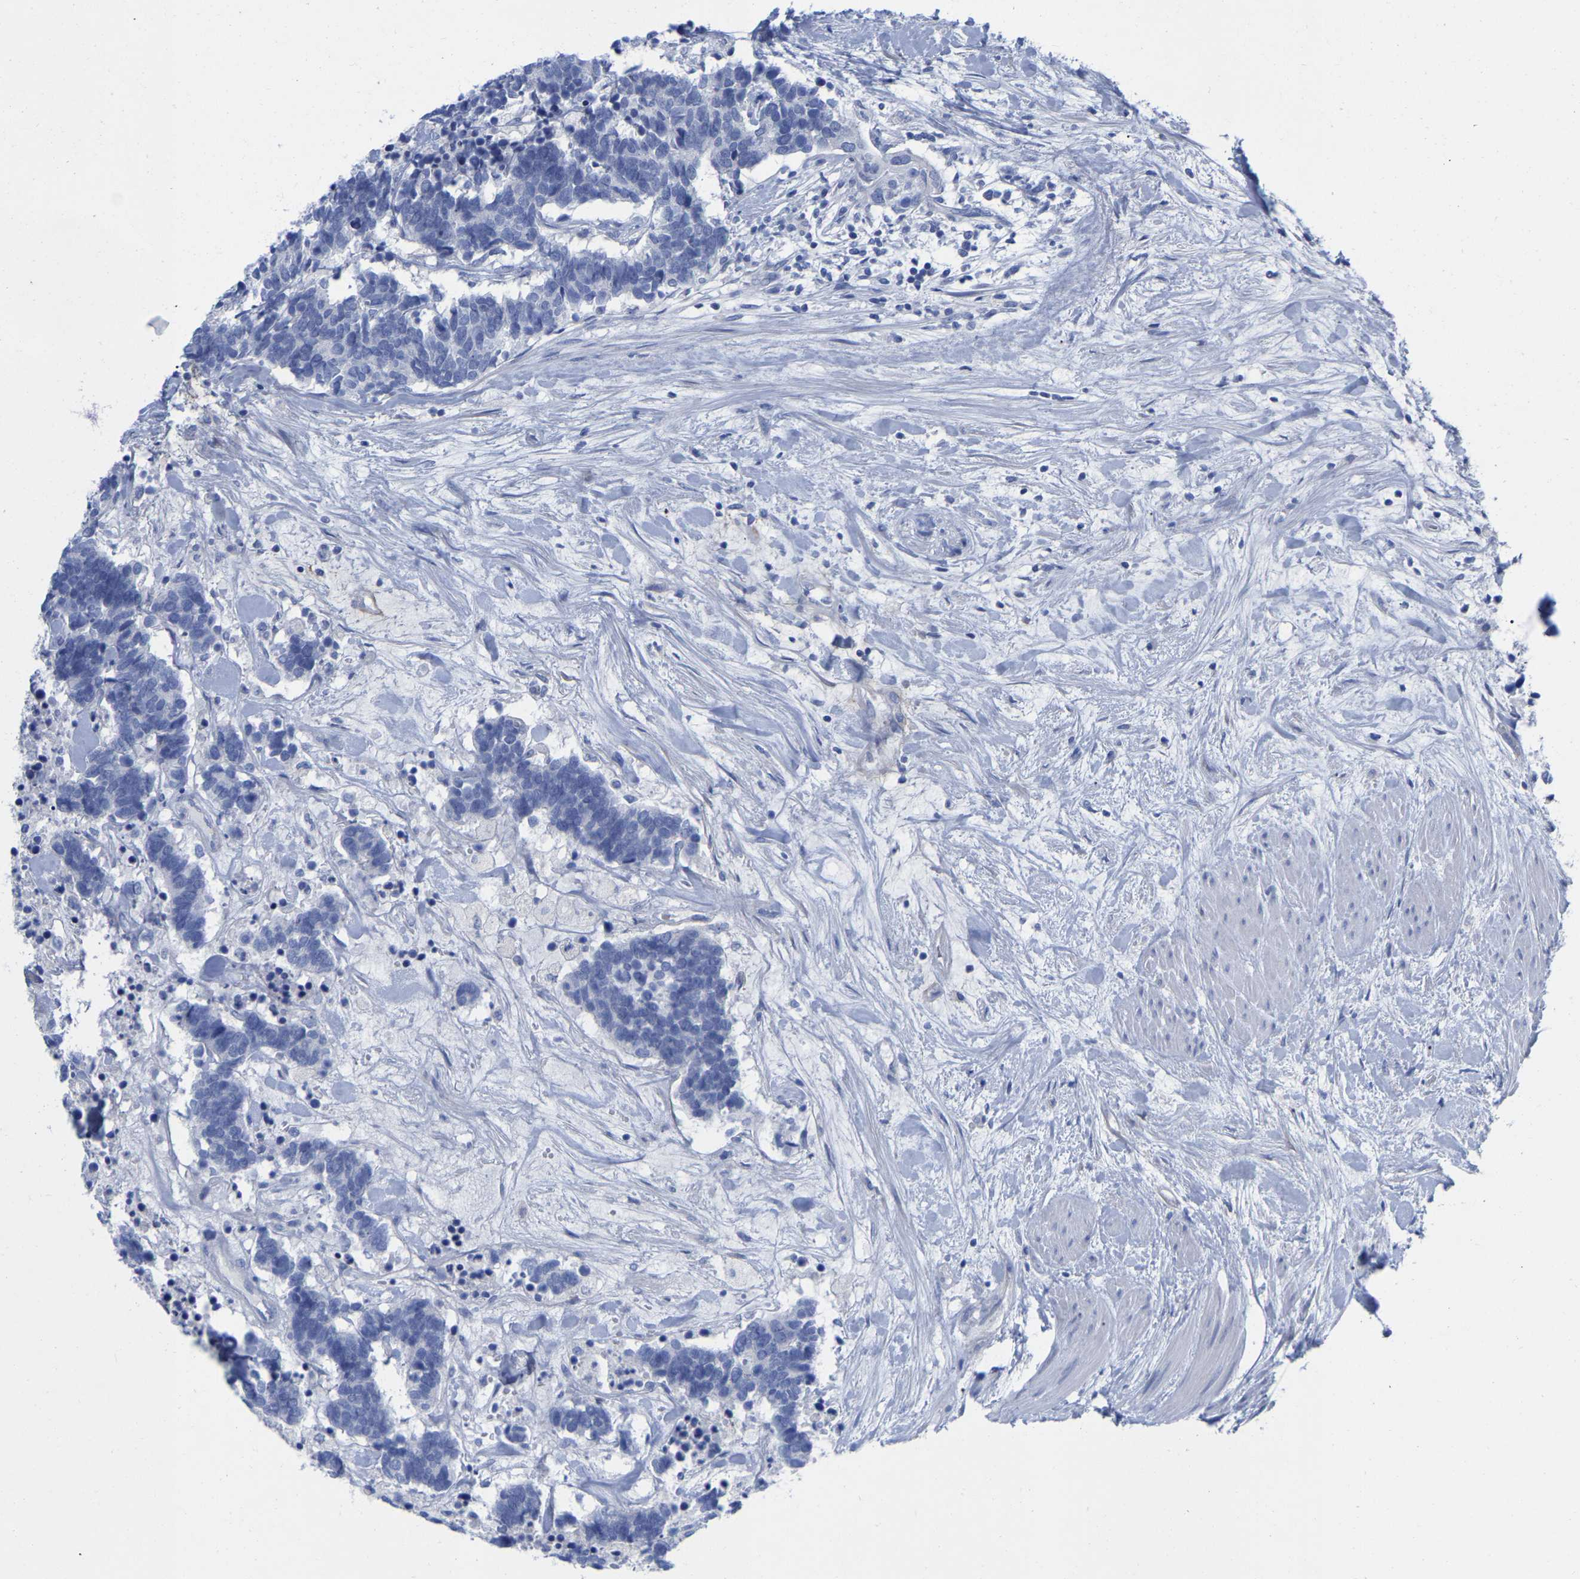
{"staining": {"intensity": "negative", "quantity": "none", "location": "none"}, "tissue": "carcinoid", "cell_type": "Tumor cells", "image_type": "cancer", "snomed": [{"axis": "morphology", "description": "Carcinoma, NOS"}, {"axis": "morphology", "description": "Carcinoid, malignant, NOS"}, {"axis": "topography", "description": "Urinary bladder"}], "caption": "Micrograph shows no protein staining in tumor cells of carcinoma tissue. (Stains: DAB (3,3'-diaminobenzidine) immunohistochemistry with hematoxylin counter stain, Microscopy: brightfield microscopy at high magnification).", "gene": "HAPLN1", "patient": {"sex": "male", "age": 57}}